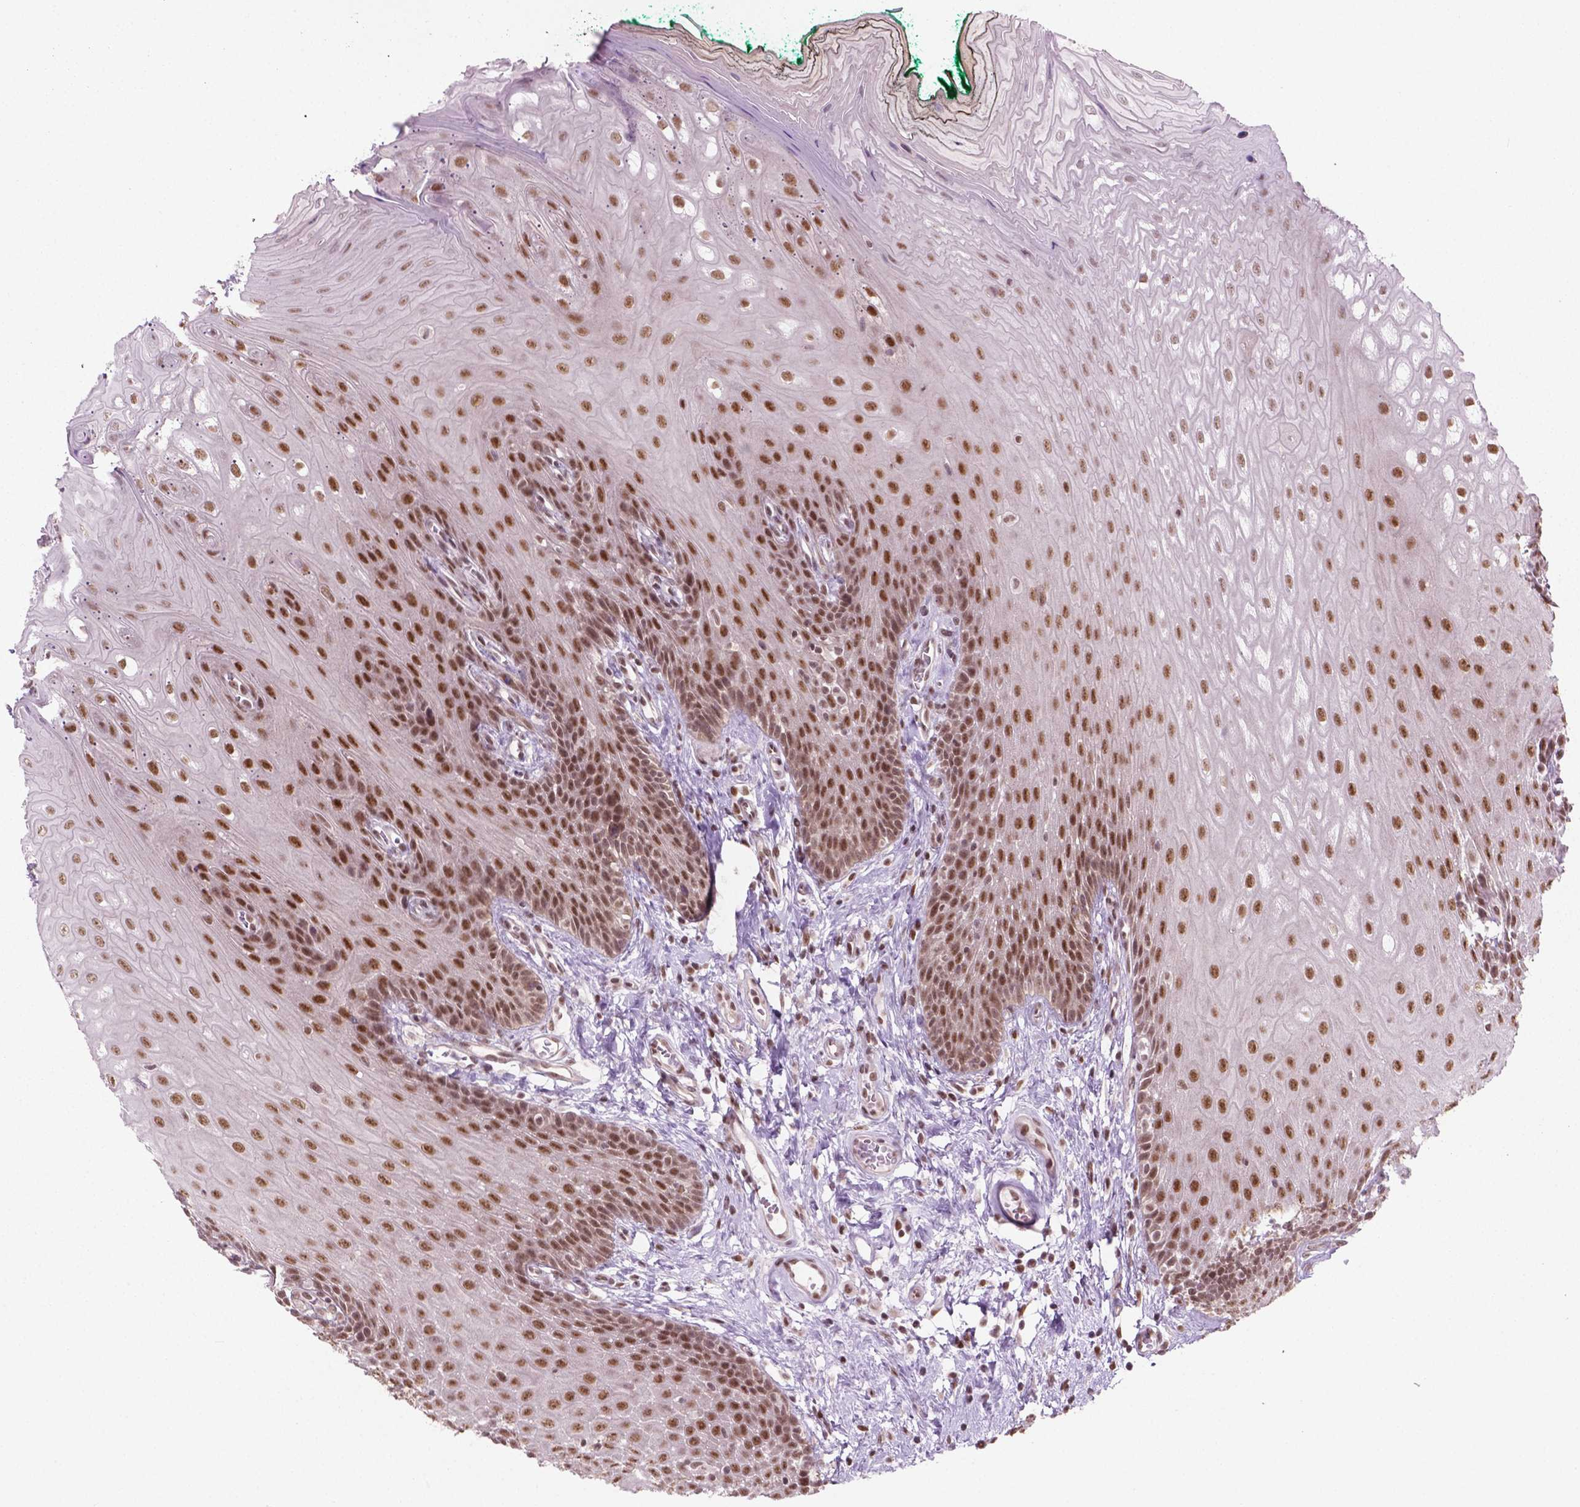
{"staining": {"intensity": "moderate", "quantity": ">75%", "location": "nuclear"}, "tissue": "oral mucosa", "cell_type": "Squamous epithelial cells", "image_type": "normal", "snomed": [{"axis": "morphology", "description": "Normal tissue, NOS"}, {"axis": "topography", "description": "Oral tissue"}], "caption": "DAB (3,3'-diaminobenzidine) immunohistochemical staining of unremarkable human oral mucosa reveals moderate nuclear protein positivity in approximately >75% of squamous epithelial cells. (DAB (3,3'-diaminobenzidine) IHC, brown staining for protein, blue staining for nuclei).", "gene": "PHAX", "patient": {"sex": "female", "age": 68}}